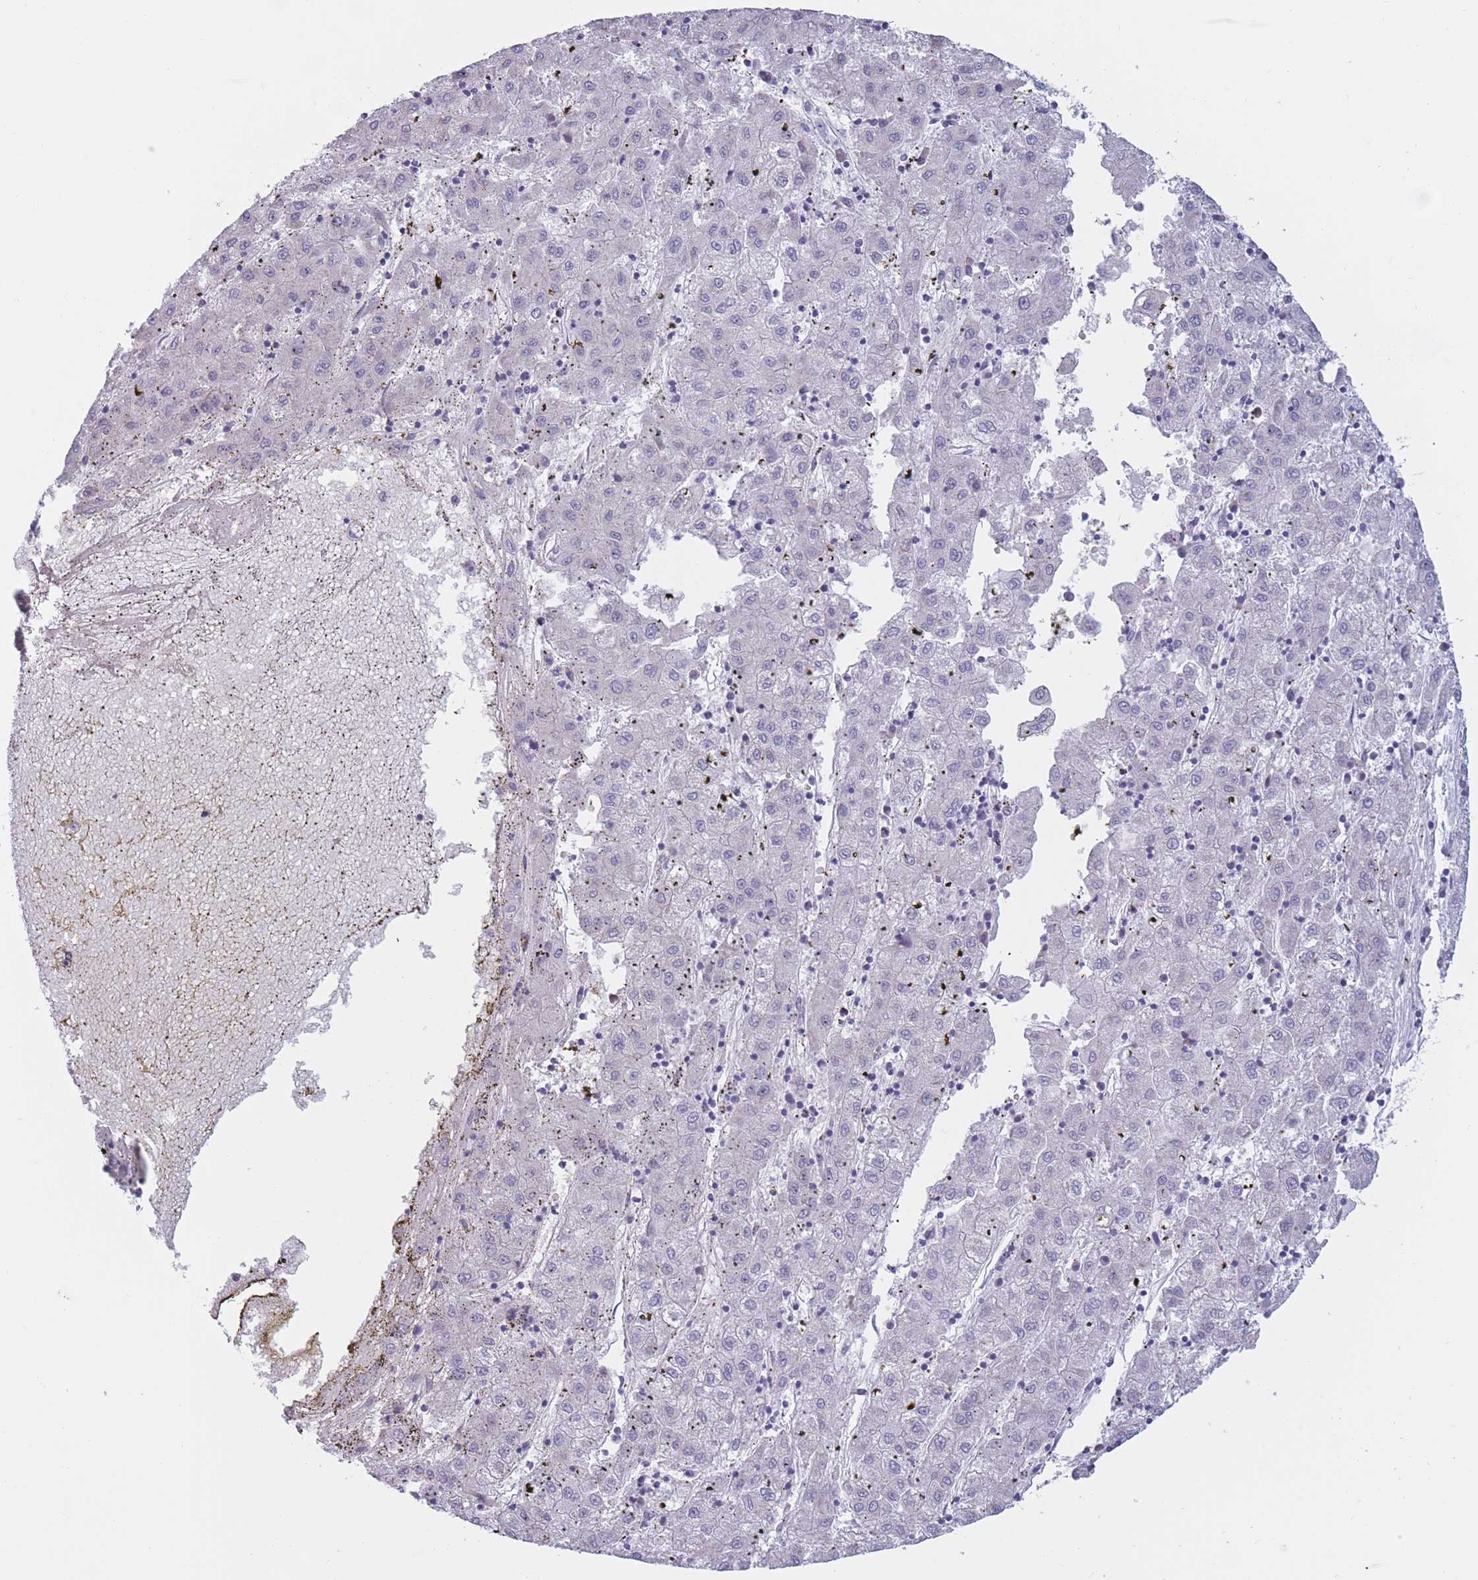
{"staining": {"intensity": "negative", "quantity": "none", "location": "none"}, "tissue": "liver cancer", "cell_type": "Tumor cells", "image_type": "cancer", "snomed": [{"axis": "morphology", "description": "Carcinoma, Hepatocellular, NOS"}, {"axis": "topography", "description": "Liver"}], "caption": "A photomicrograph of liver cancer (hepatocellular carcinoma) stained for a protein reveals no brown staining in tumor cells.", "gene": "COL27A1", "patient": {"sex": "male", "age": 72}}